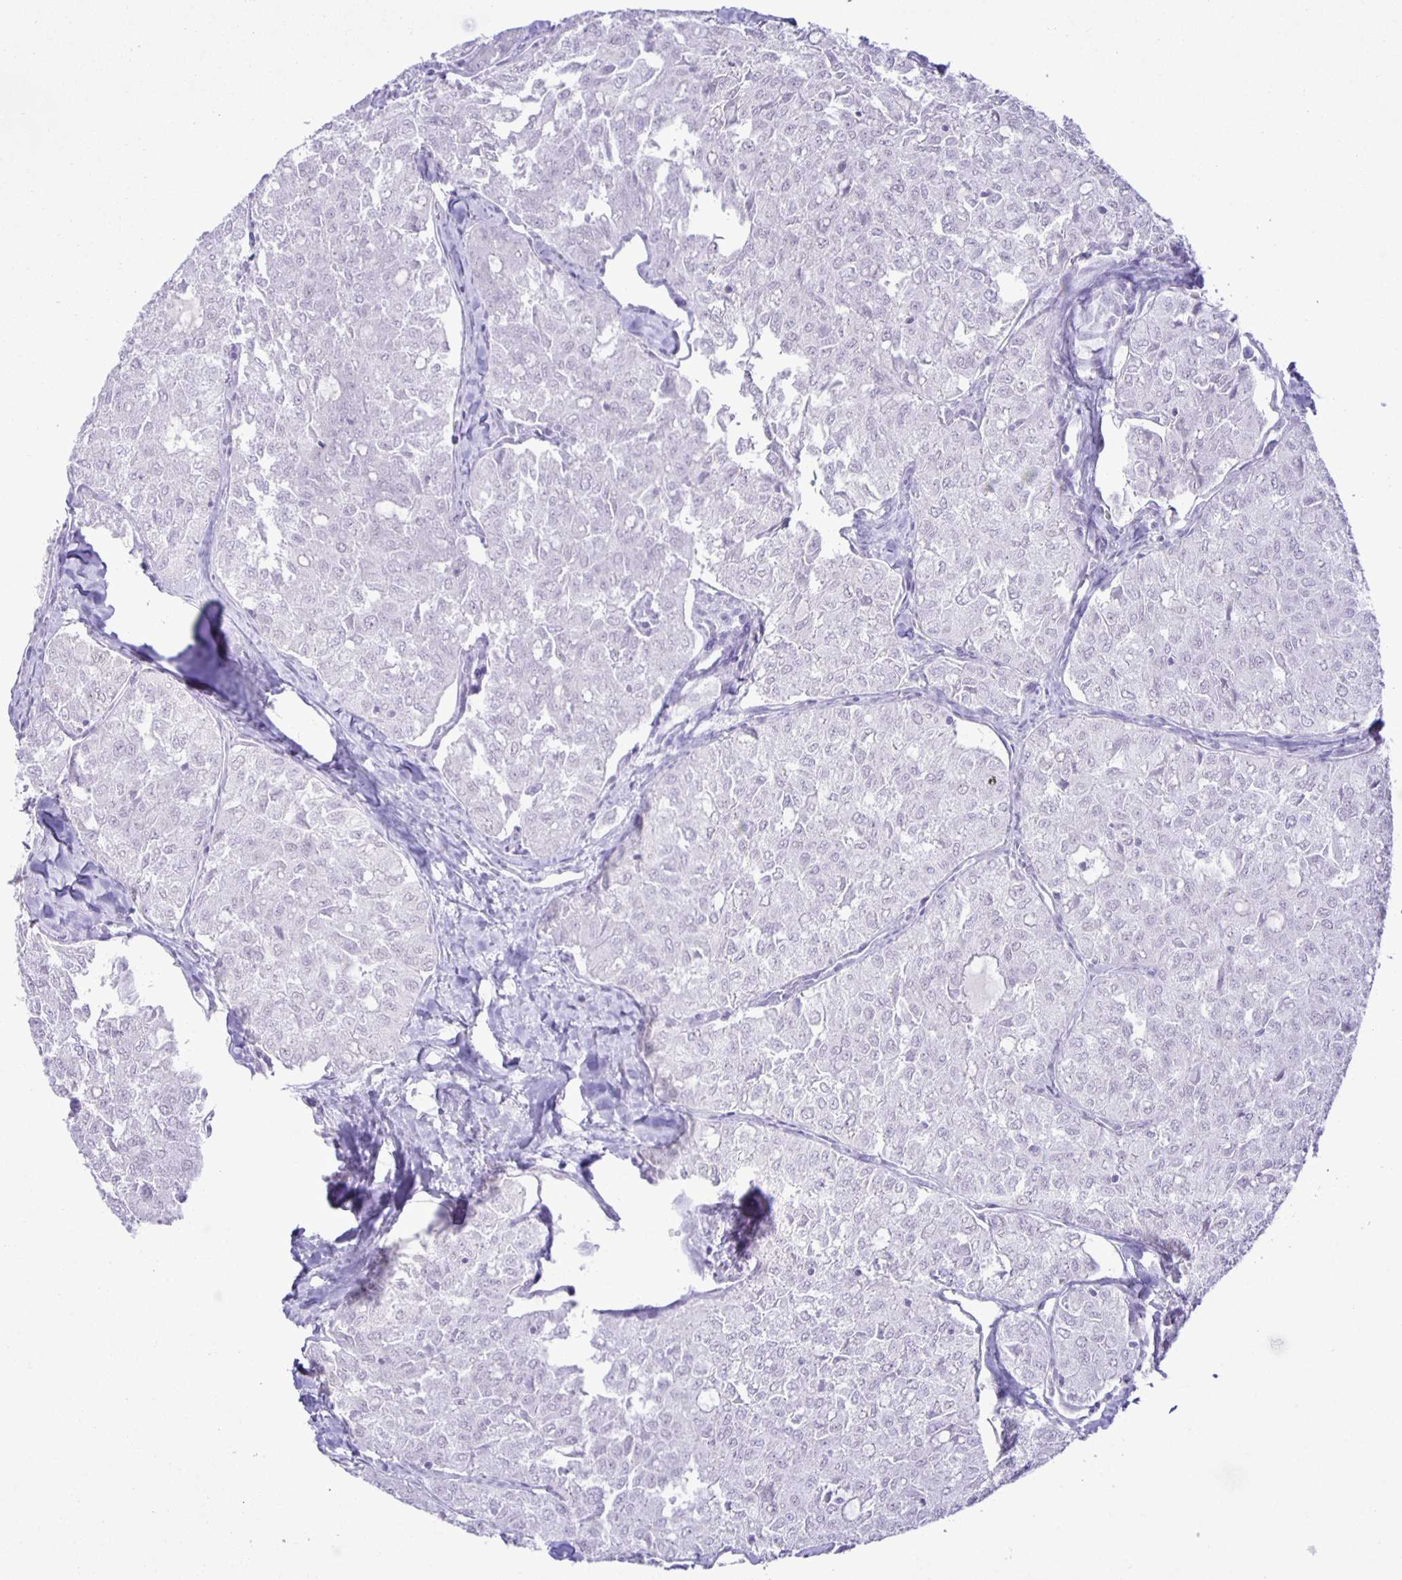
{"staining": {"intensity": "negative", "quantity": "none", "location": "none"}, "tissue": "thyroid cancer", "cell_type": "Tumor cells", "image_type": "cancer", "snomed": [{"axis": "morphology", "description": "Follicular adenoma carcinoma, NOS"}, {"axis": "topography", "description": "Thyroid gland"}], "caption": "Micrograph shows no protein positivity in tumor cells of follicular adenoma carcinoma (thyroid) tissue. The staining is performed using DAB (3,3'-diaminobenzidine) brown chromogen with nuclei counter-stained in using hematoxylin.", "gene": "EZHIP", "patient": {"sex": "male", "age": 75}}